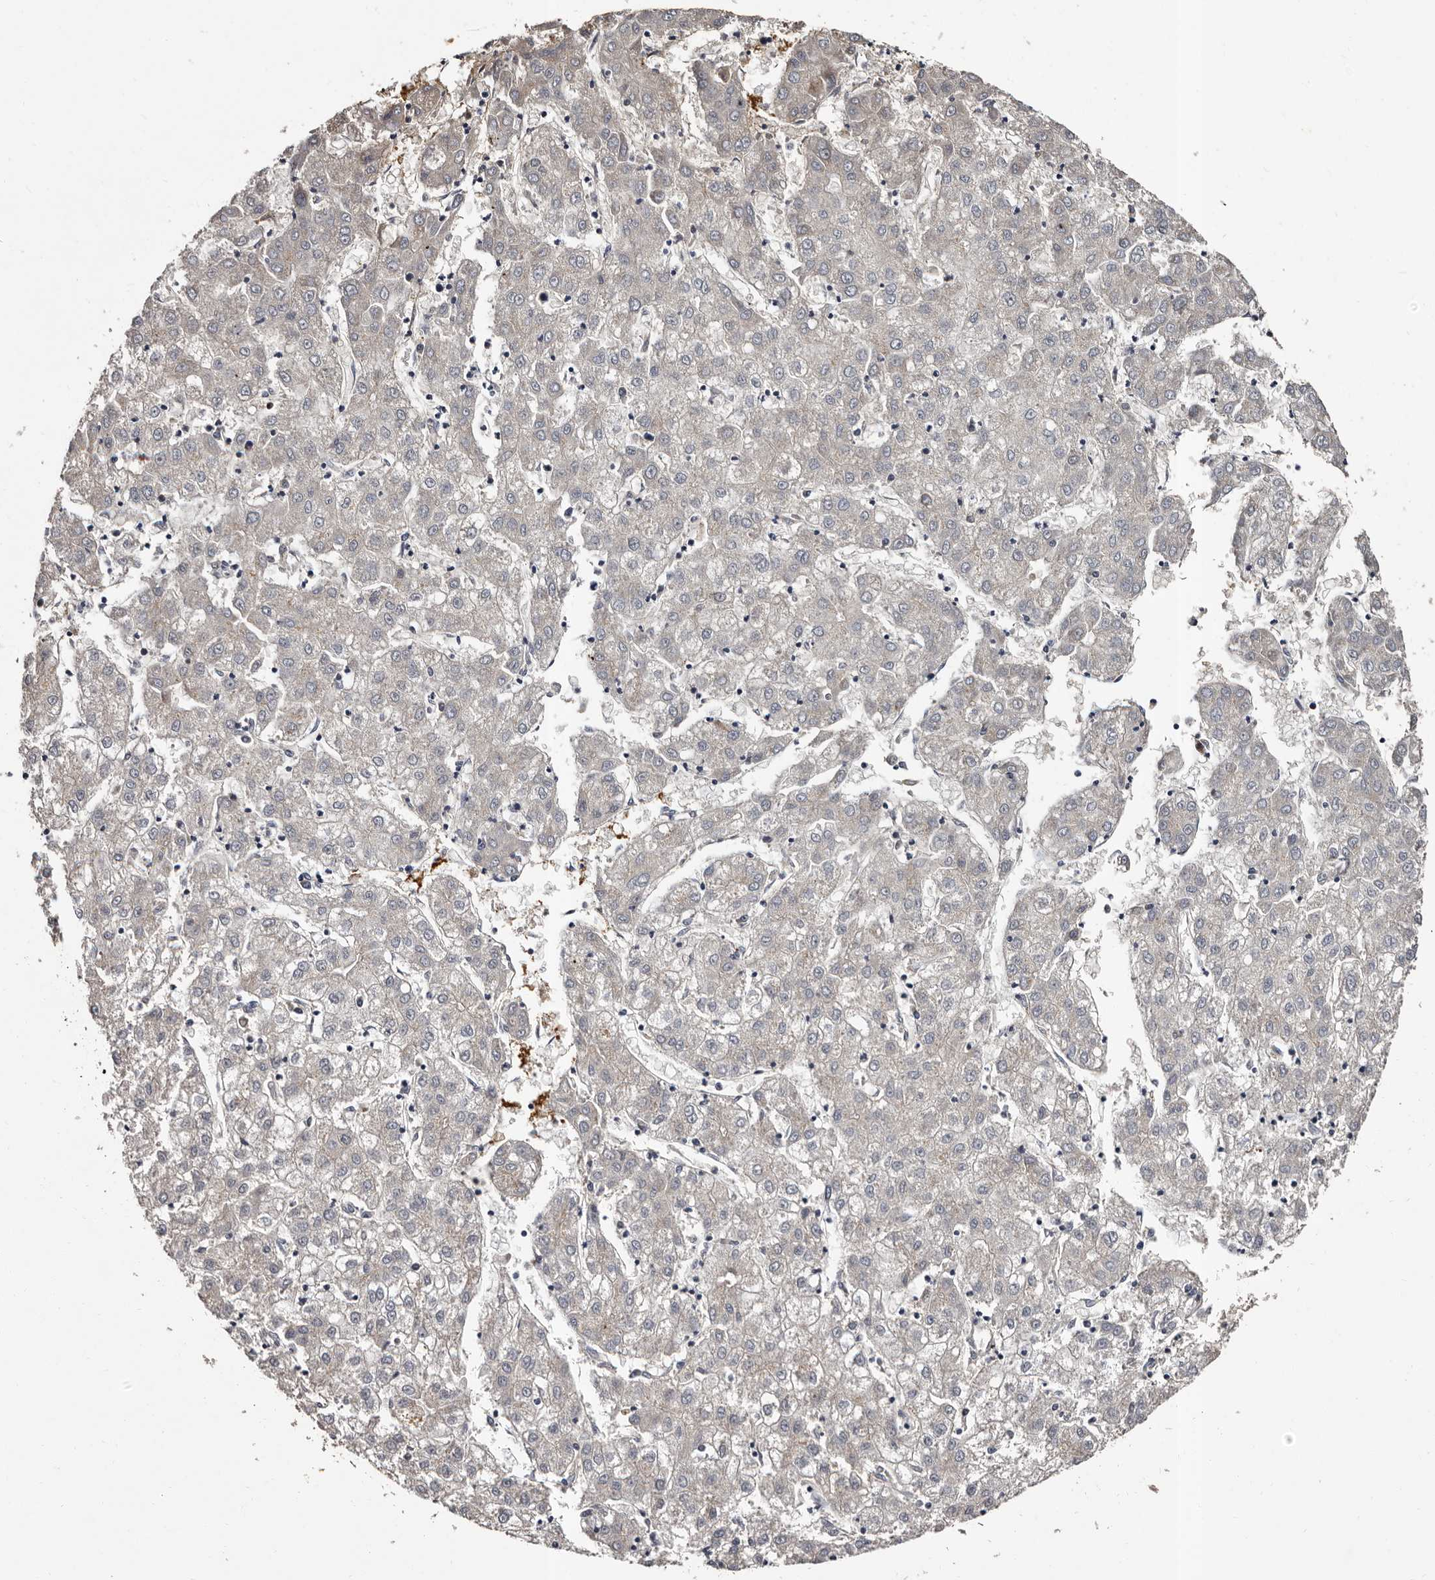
{"staining": {"intensity": "negative", "quantity": "none", "location": "none"}, "tissue": "liver cancer", "cell_type": "Tumor cells", "image_type": "cancer", "snomed": [{"axis": "morphology", "description": "Carcinoma, Hepatocellular, NOS"}, {"axis": "topography", "description": "Liver"}], "caption": "High magnification brightfield microscopy of hepatocellular carcinoma (liver) stained with DAB (3,3'-diaminobenzidine) (brown) and counterstained with hematoxylin (blue): tumor cells show no significant expression. (Stains: DAB (3,3'-diaminobenzidine) IHC with hematoxylin counter stain, Microscopy: brightfield microscopy at high magnification).", "gene": "FAM91A1", "patient": {"sex": "male", "age": 72}}